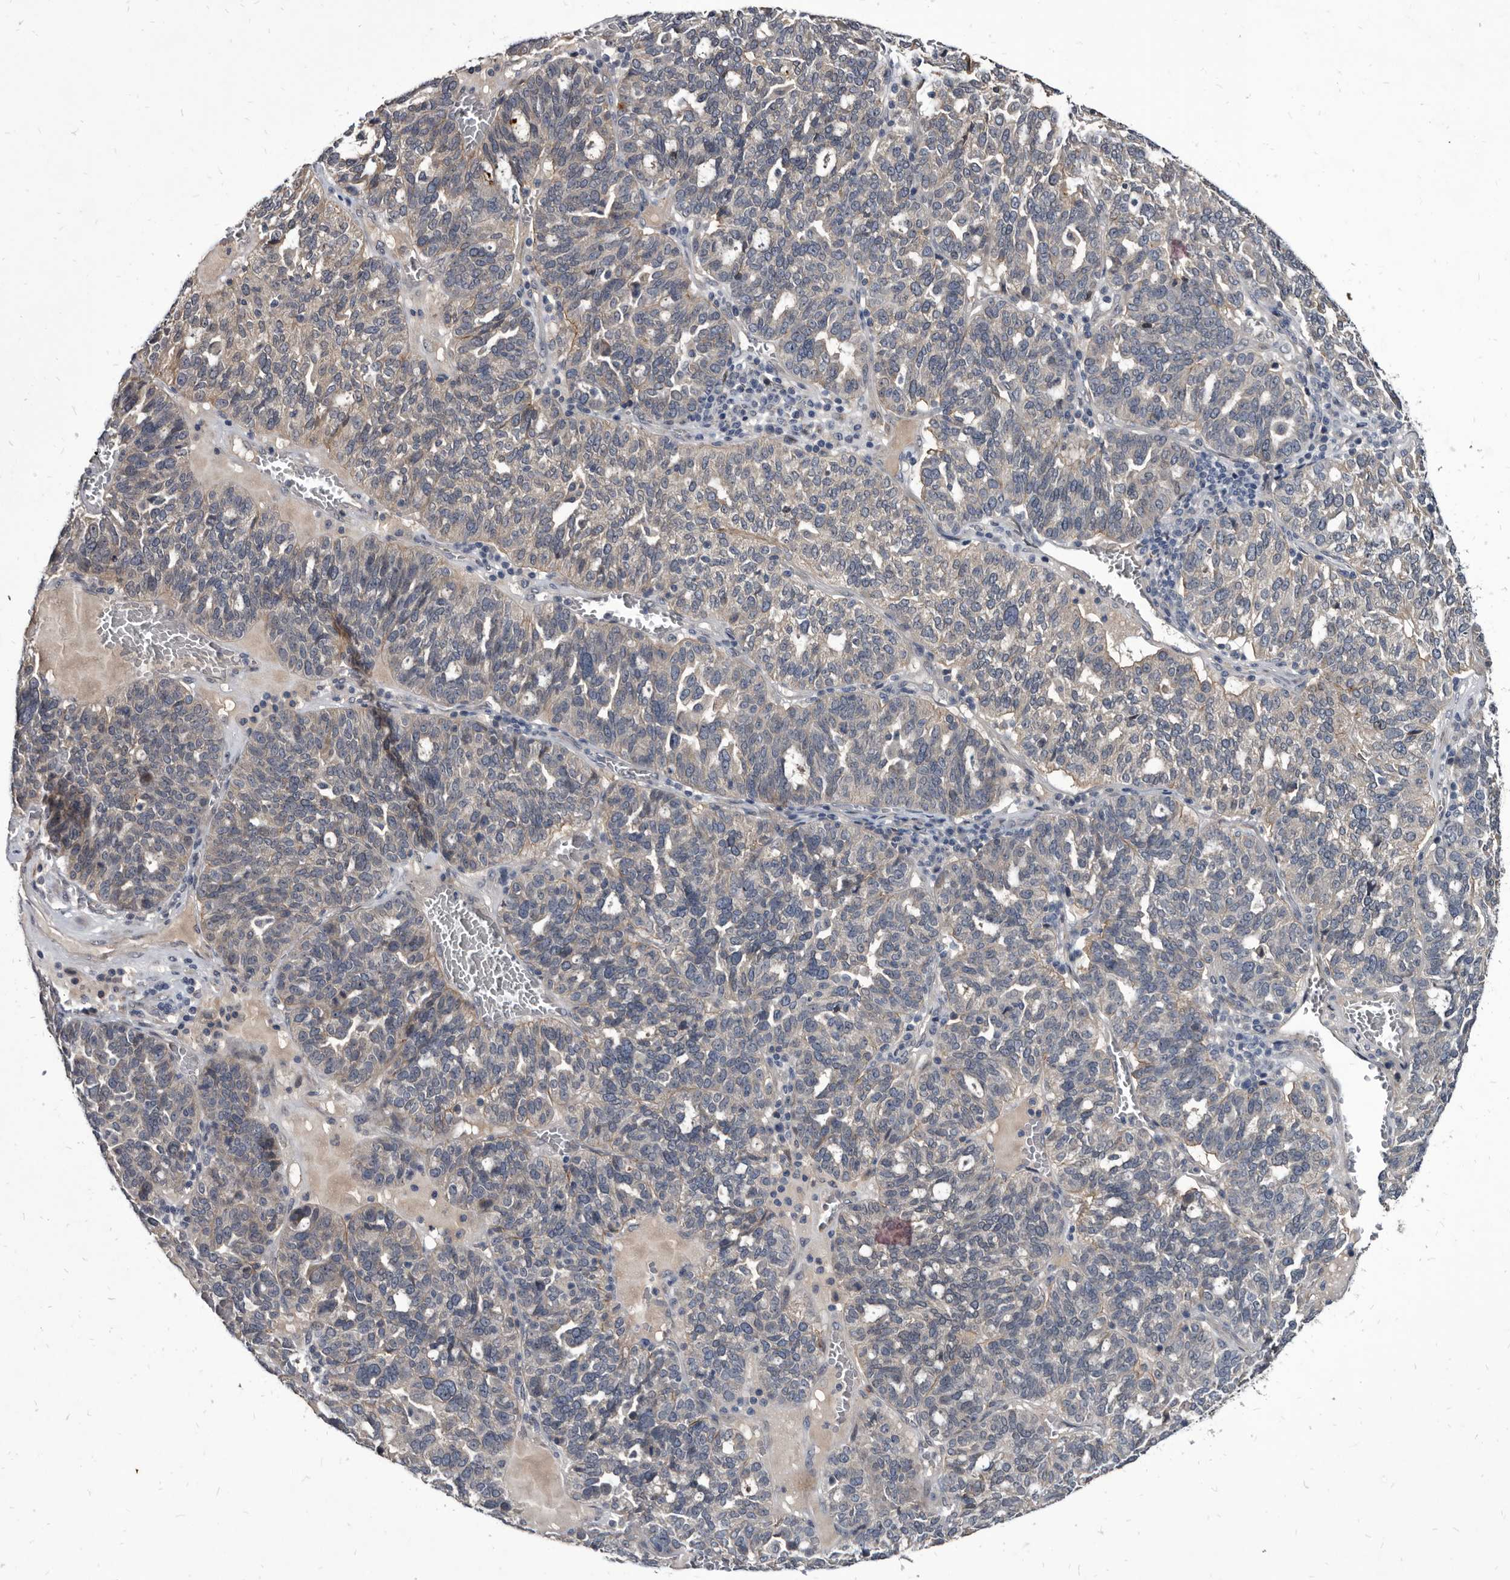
{"staining": {"intensity": "weak", "quantity": "<25%", "location": "cytoplasmic/membranous"}, "tissue": "ovarian cancer", "cell_type": "Tumor cells", "image_type": "cancer", "snomed": [{"axis": "morphology", "description": "Cystadenocarcinoma, serous, NOS"}, {"axis": "topography", "description": "Ovary"}], "caption": "This is an immunohistochemistry micrograph of ovarian cancer. There is no expression in tumor cells.", "gene": "PROM1", "patient": {"sex": "female", "age": 59}}